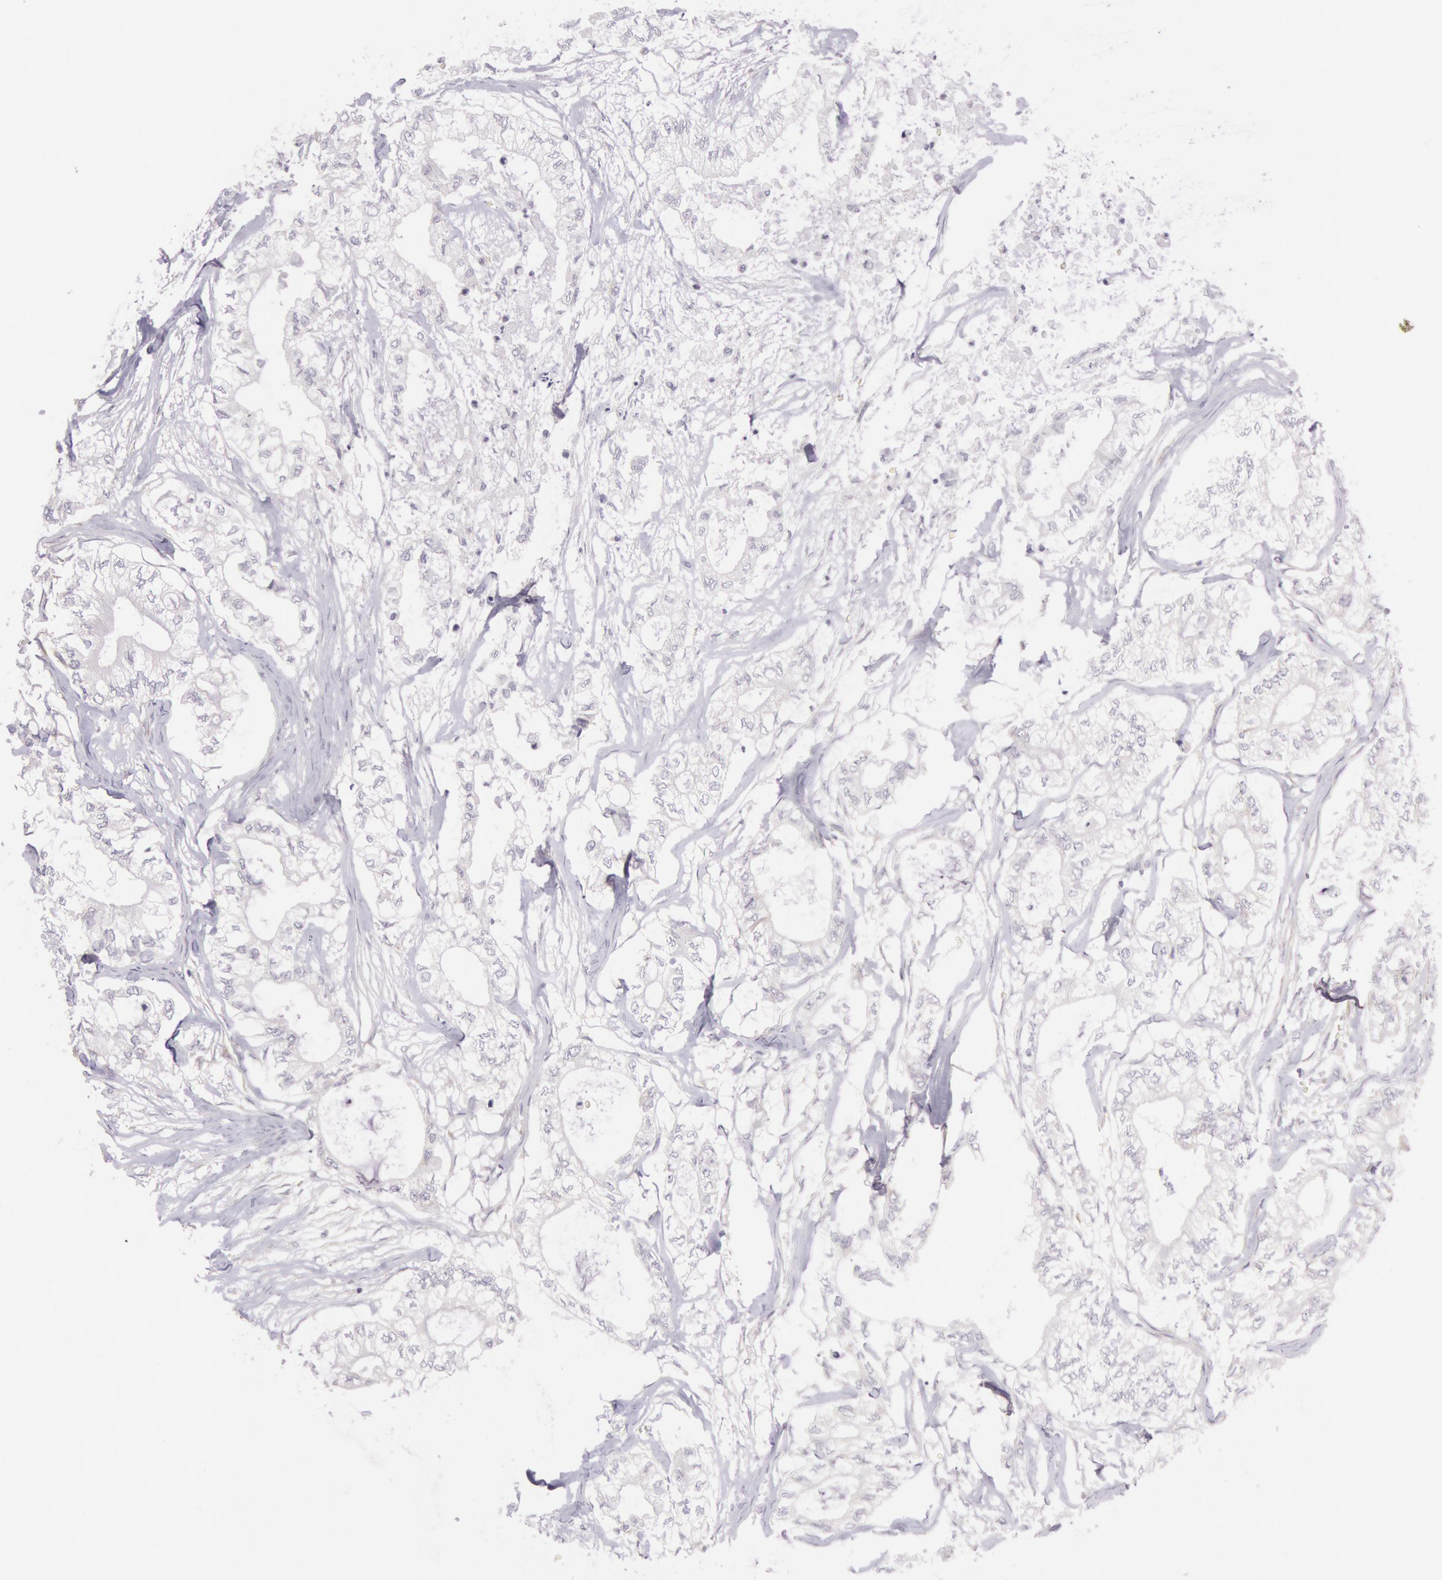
{"staining": {"intensity": "negative", "quantity": "none", "location": "none"}, "tissue": "pancreatic cancer", "cell_type": "Tumor cells", "image_type": "cancer", "snomed": [{"axis": "morphology", "description": "Adenocarcinoma, NOS"}, {"axis": "topography", "description": "Pancreas"}], "caption": "Tumor cells are negative for protein expression in human pancreatic adenocarcinoma. (Brightfield microscopy of DAB (3,3'-diaminobenzidine) immunohistochemistry at high magnification).", "gene": "CHUK", "patient": {"sex": "male", "age": 79}}